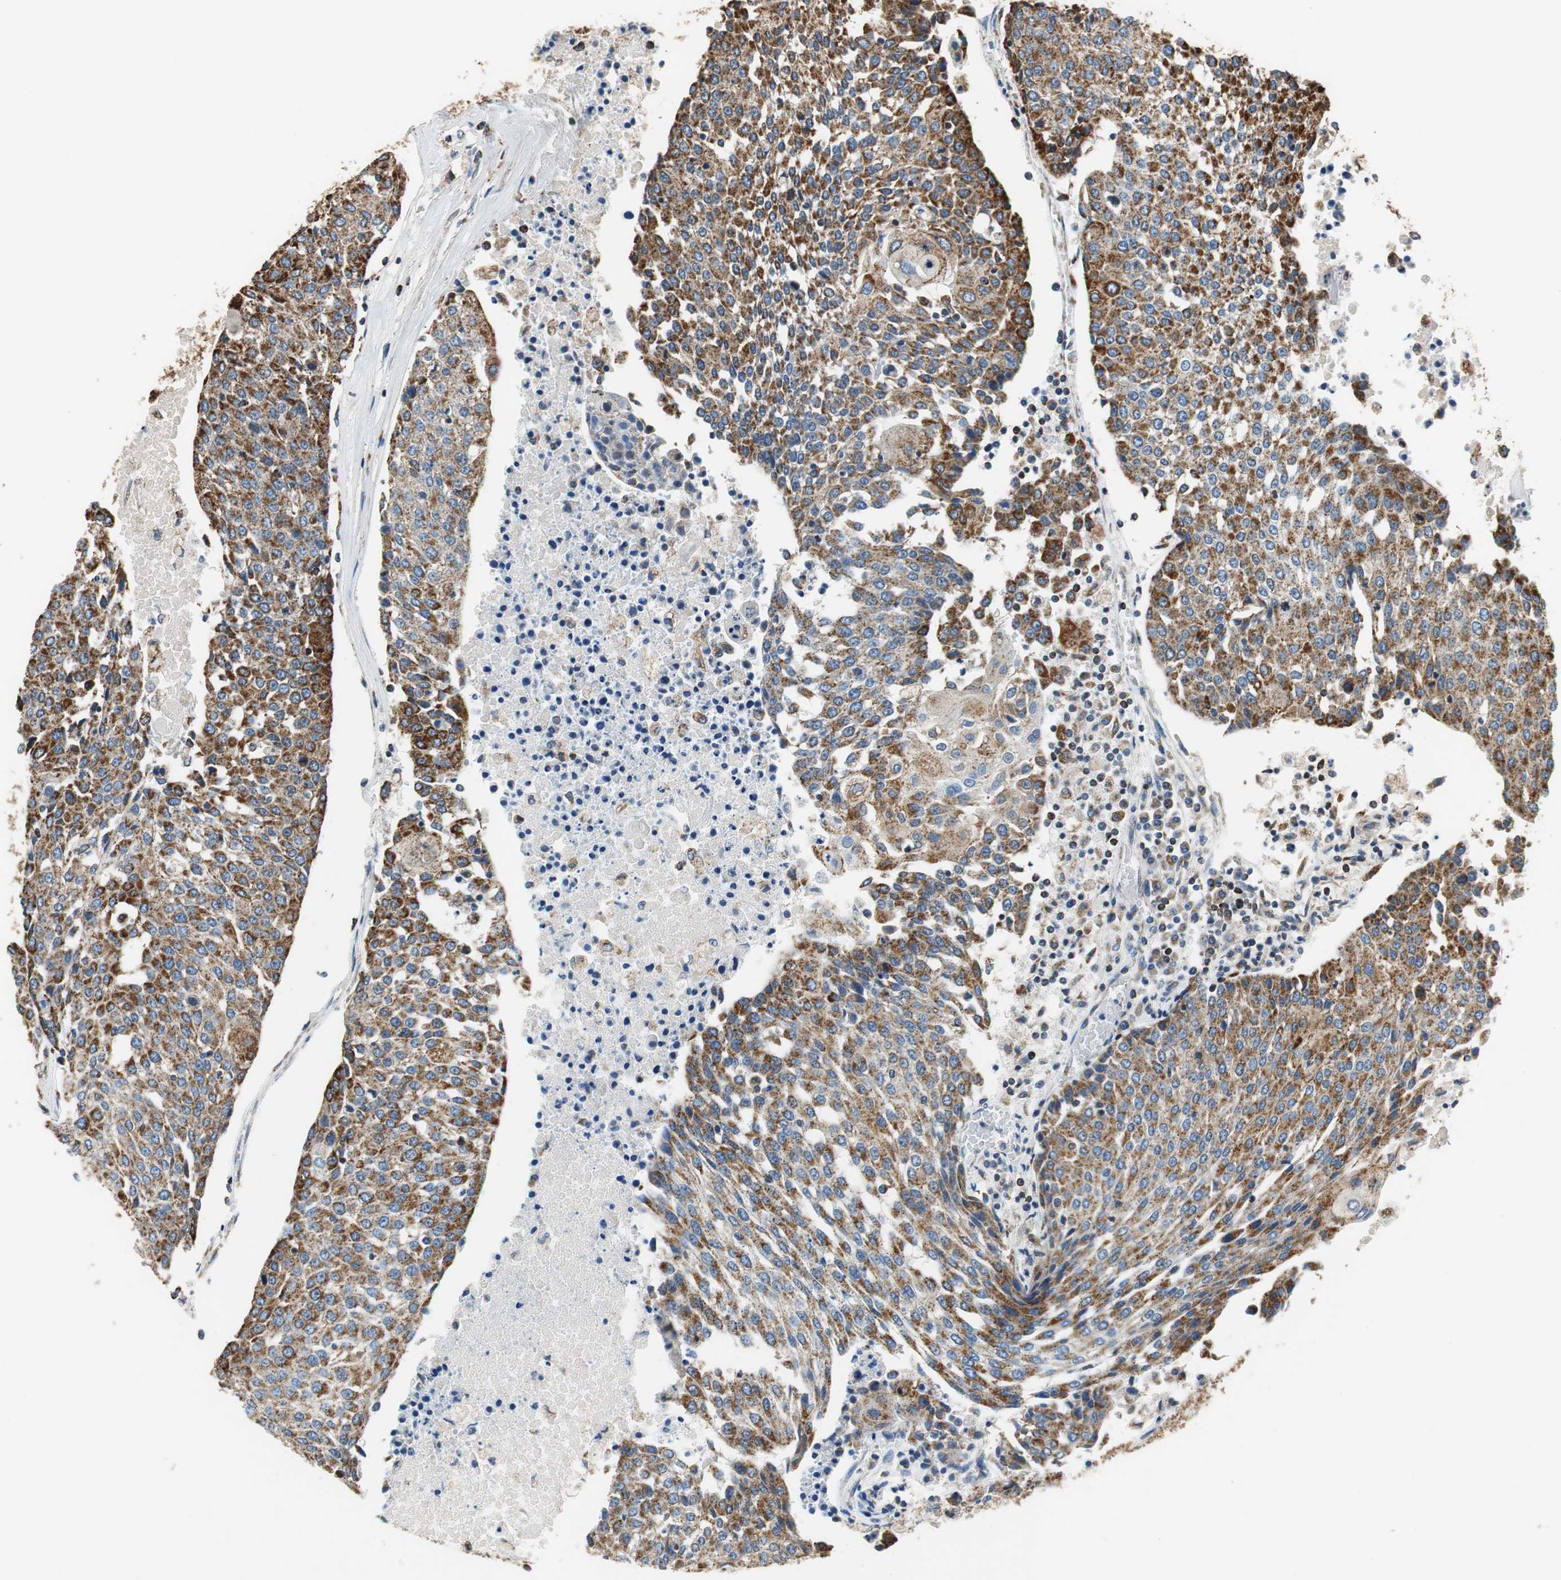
{"staining": {"intensity": "strong", "quantity": ">75%", "location": "cytoplasmic/membranous"}, "tissue": "urothelial cancer", "cell_type": "Tumor cells", "image_type": "cancer", "snomed": [{"axis": "morphology", "description": "Urothelial carcinoma, High grade"}, {"axis": "topography", "description": "Urinary bladder"}], "caption": "Urothelial carcinoma (high-grade) tissue displays strong cytoplasmic/membranous positivity in about >75% of tumor cells, visualized by immunohistochemistry. (Brightfield microscopy of DAB IHC at high magnification).", "gene": "GSTK1", "patient": {"sex": "female", "age": 85}}